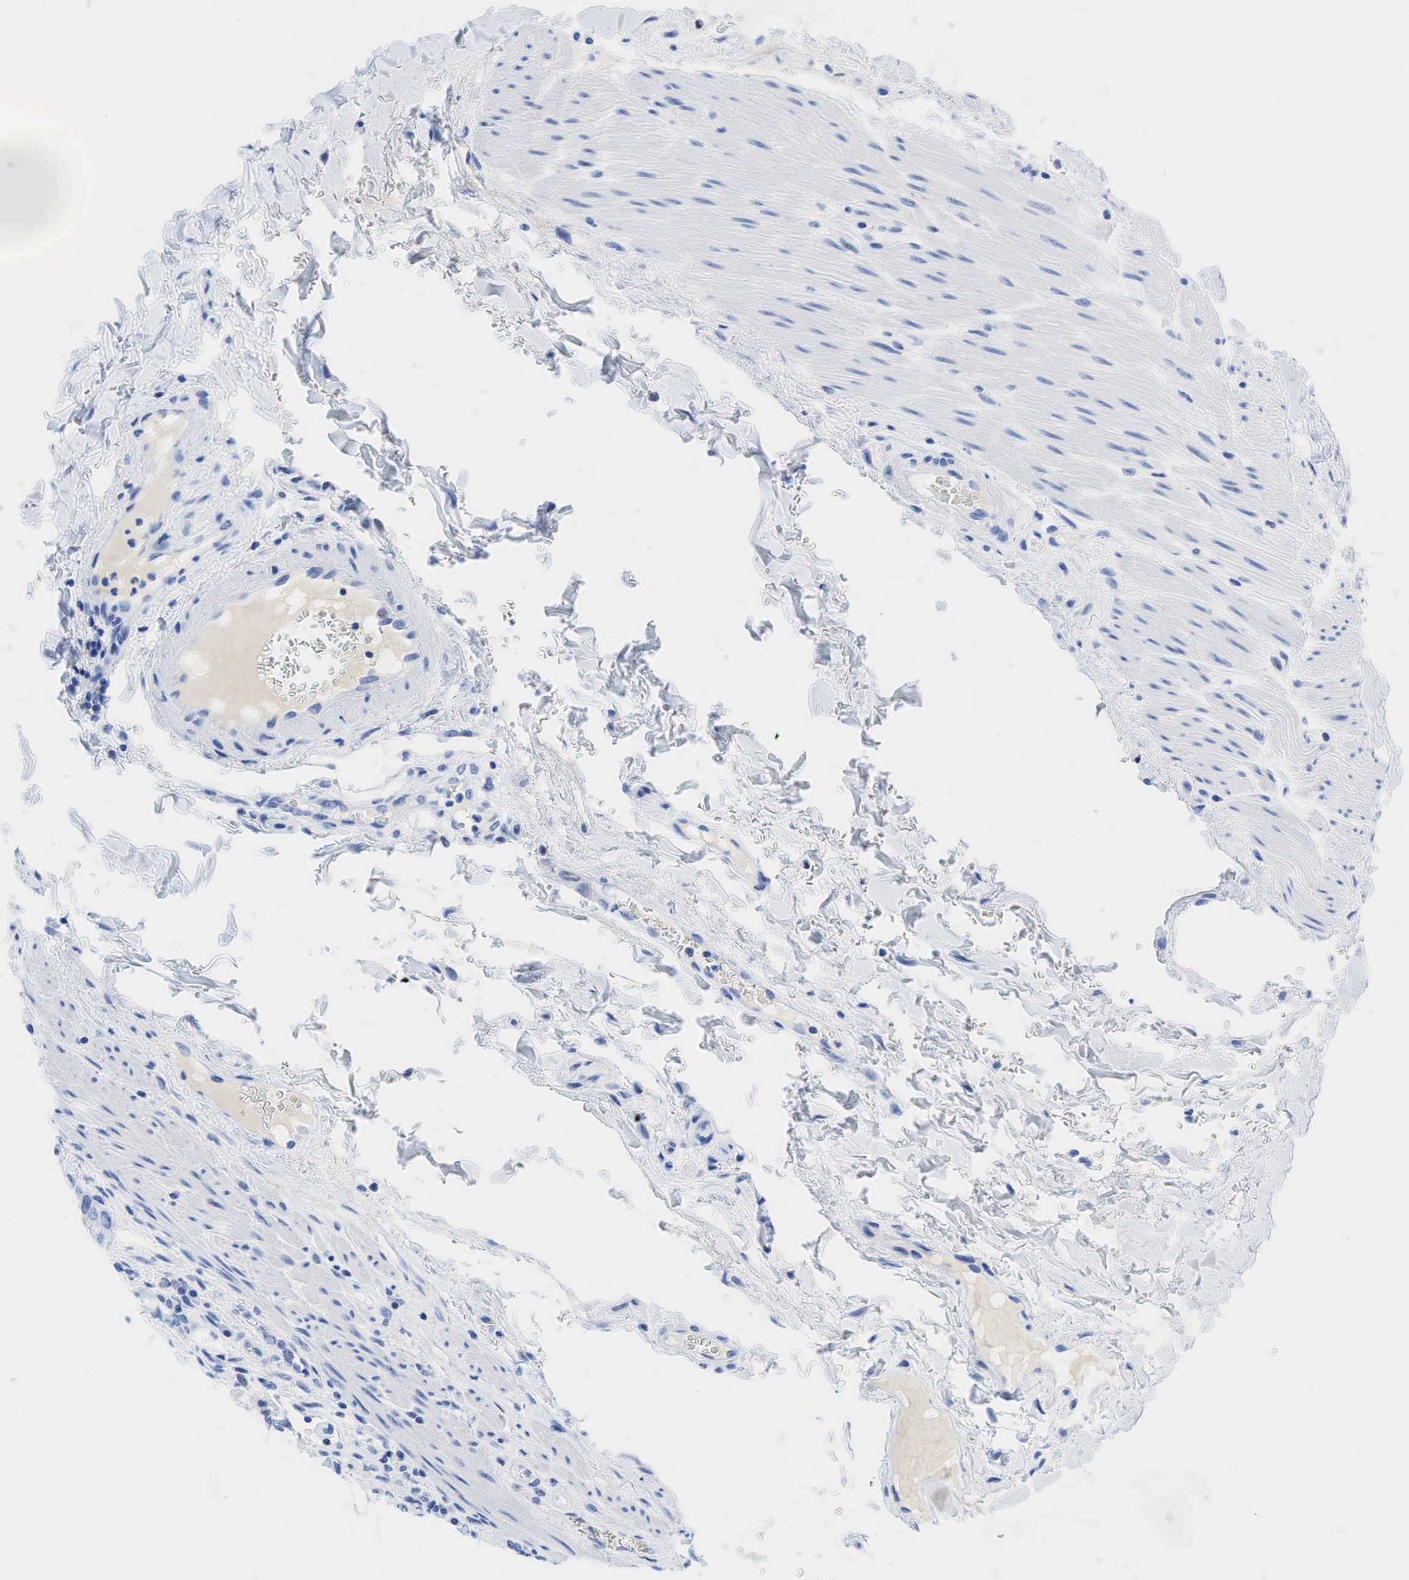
{"staining": {"intensity": "negative", "quantity": "none", "location": "none"}, "tissue": "rectum", "cell_type": "Glandular cells", "image_type": "normal", "snomed": [{"axis": "morphology", "description": "Normal tissue, NOS"}, {"axis": "topography", "description": "Rectum"}], "caption": "DAB immunohistochemical staining of unremarkable rectum displays no significant staining in glandular cells.", "gene": "INHA", "patient": {"sex": "female", "age": 60}}